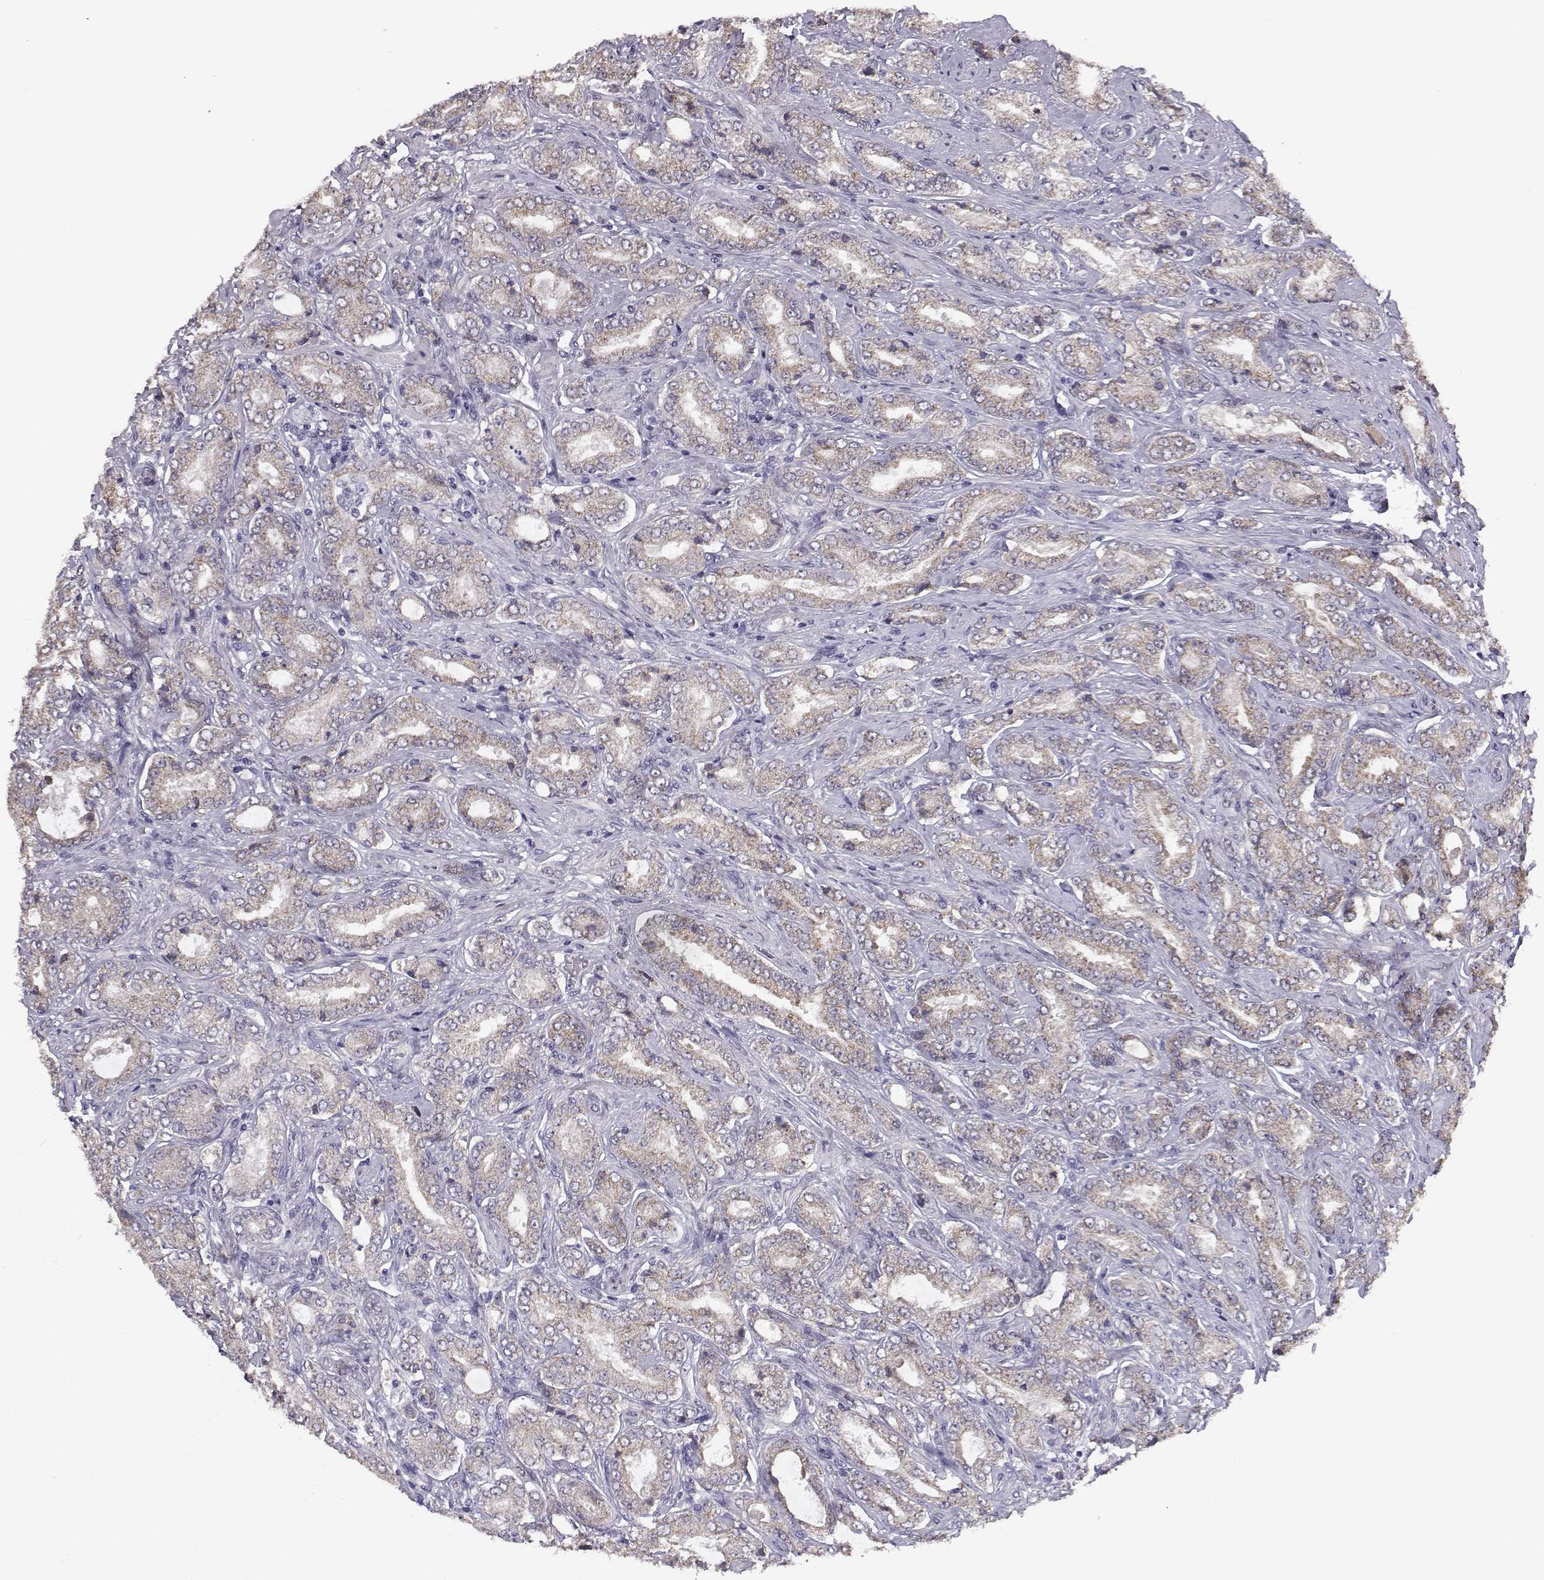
{"staining": {"intensity": "weak", "quantity": "25%-75%", "location": "cytoplasmic/membranous"}, "tissue": "prostate cancer", "cell_type": "Tumor cells", "image_type": "cancer", "snomed": [{"axis": "morphology", "description": "Adenocarcinoma, NOS"}, {"axis": "topography", "description": "Prostate"}], "caption": "Immunohistochemistry staining of prostate cancer (adenocarcinoma), which exhibits low levels of weak cytoplasmic/membranous positivity in approximately 25%-75% of tumor cells indicating weak cytoplasmic/membranous protein staining. The staining was performed using DAB (brown) for protein detection and nuclei were counterstained in hematoxylin (blue).", "gene": "KCNMB4", "patient": {"sex": "male", "age": 64}}